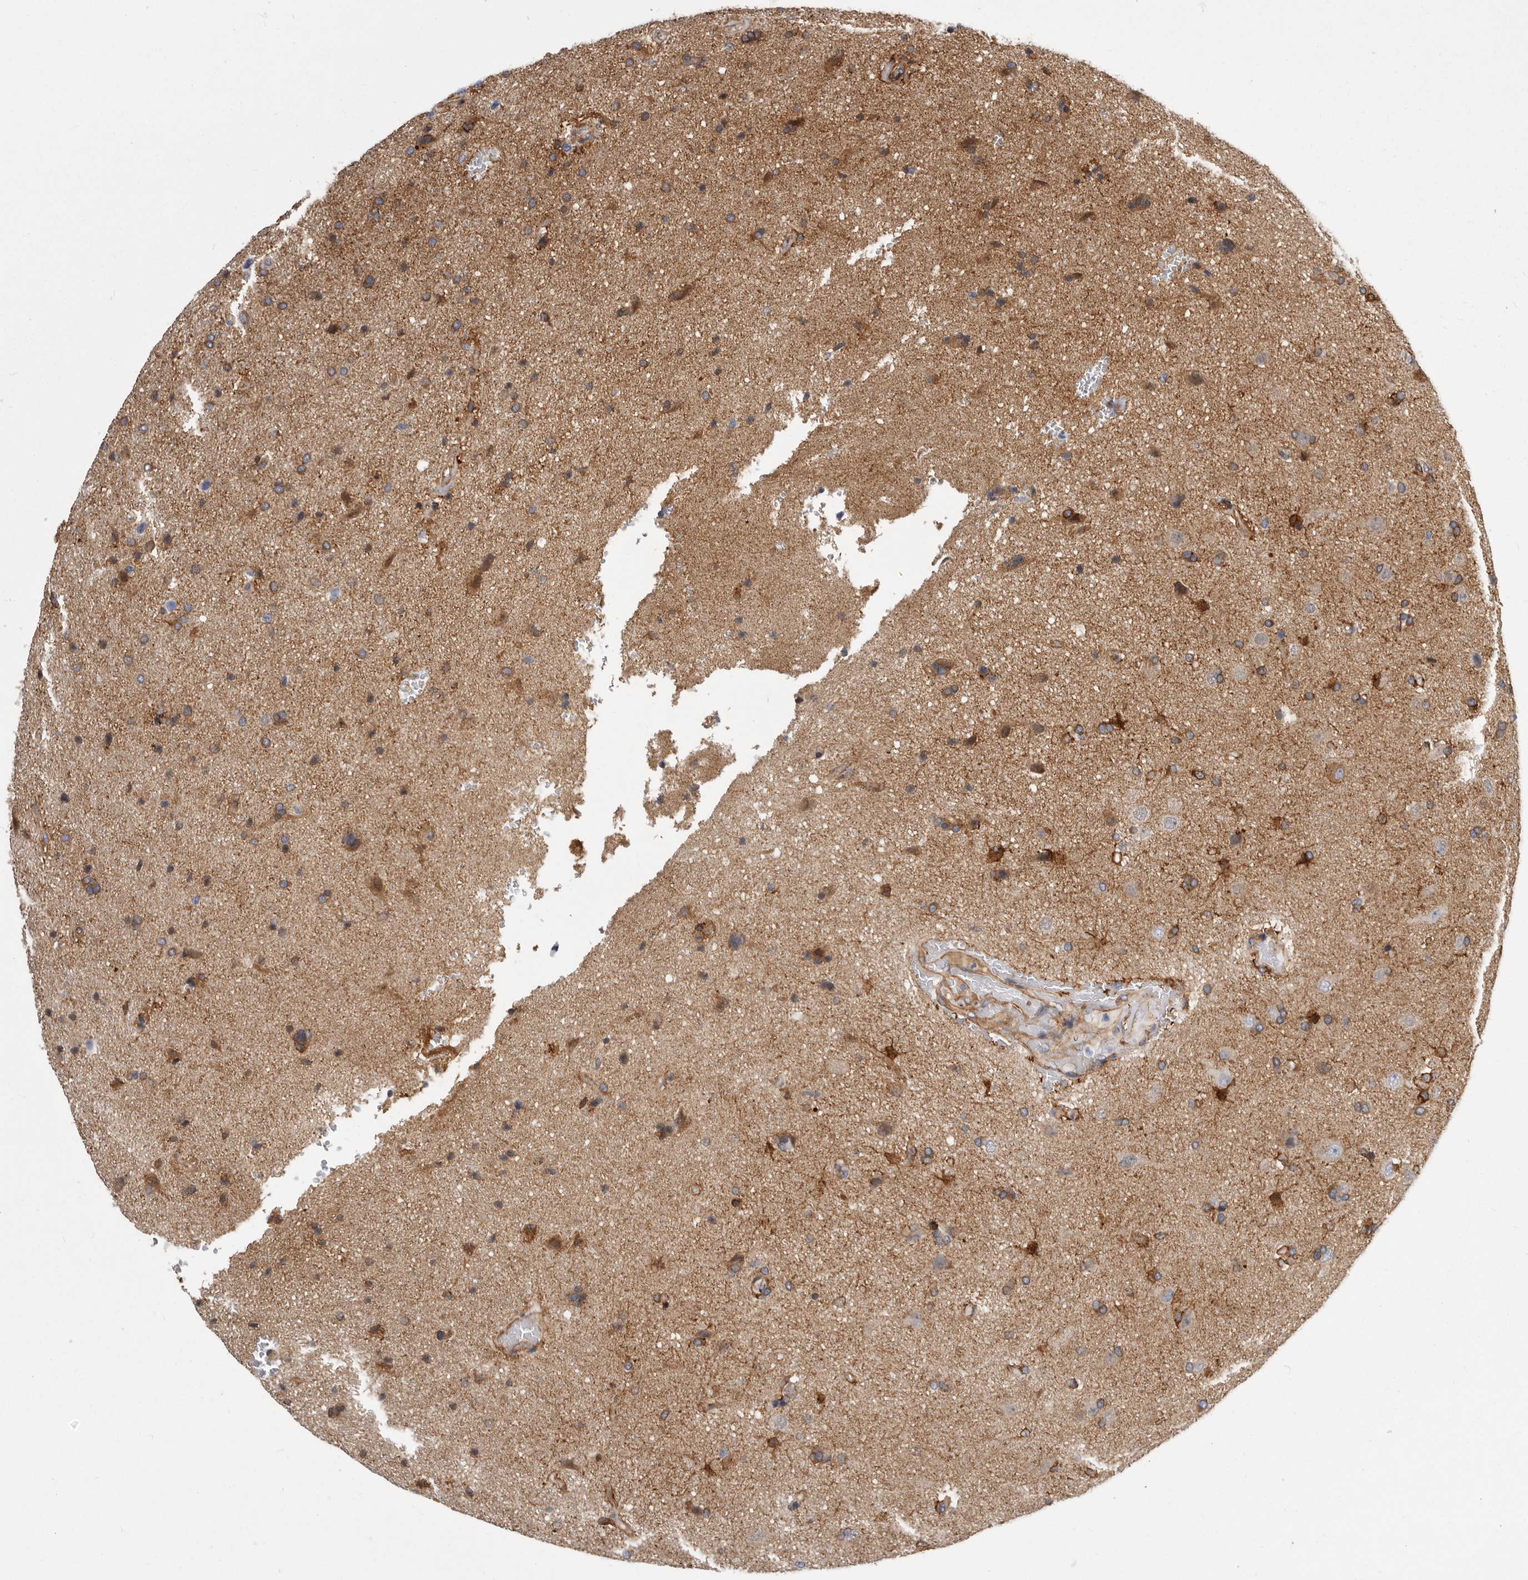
{"staining": {"intensity": "moderate", "quantity": "<25%", "location": "cytoplasmic/membranous"}, "tissue": "glioma", "cell_type": "Tumor cells", "image_type": "cancer", "snomed": [{"axis": "morphology", "description": "Glioma, malignant, High grade"}, {"axis": "topography", "description": "Brain"}], "caption": "High-grade glioma (malignant) stained with a brown dye exhibits moderate cytoplasmic/membranous positive positivity in about <25% of tumor cells.", "gene": "ENAH", "patient": {"sex": "male", "age": 72}}